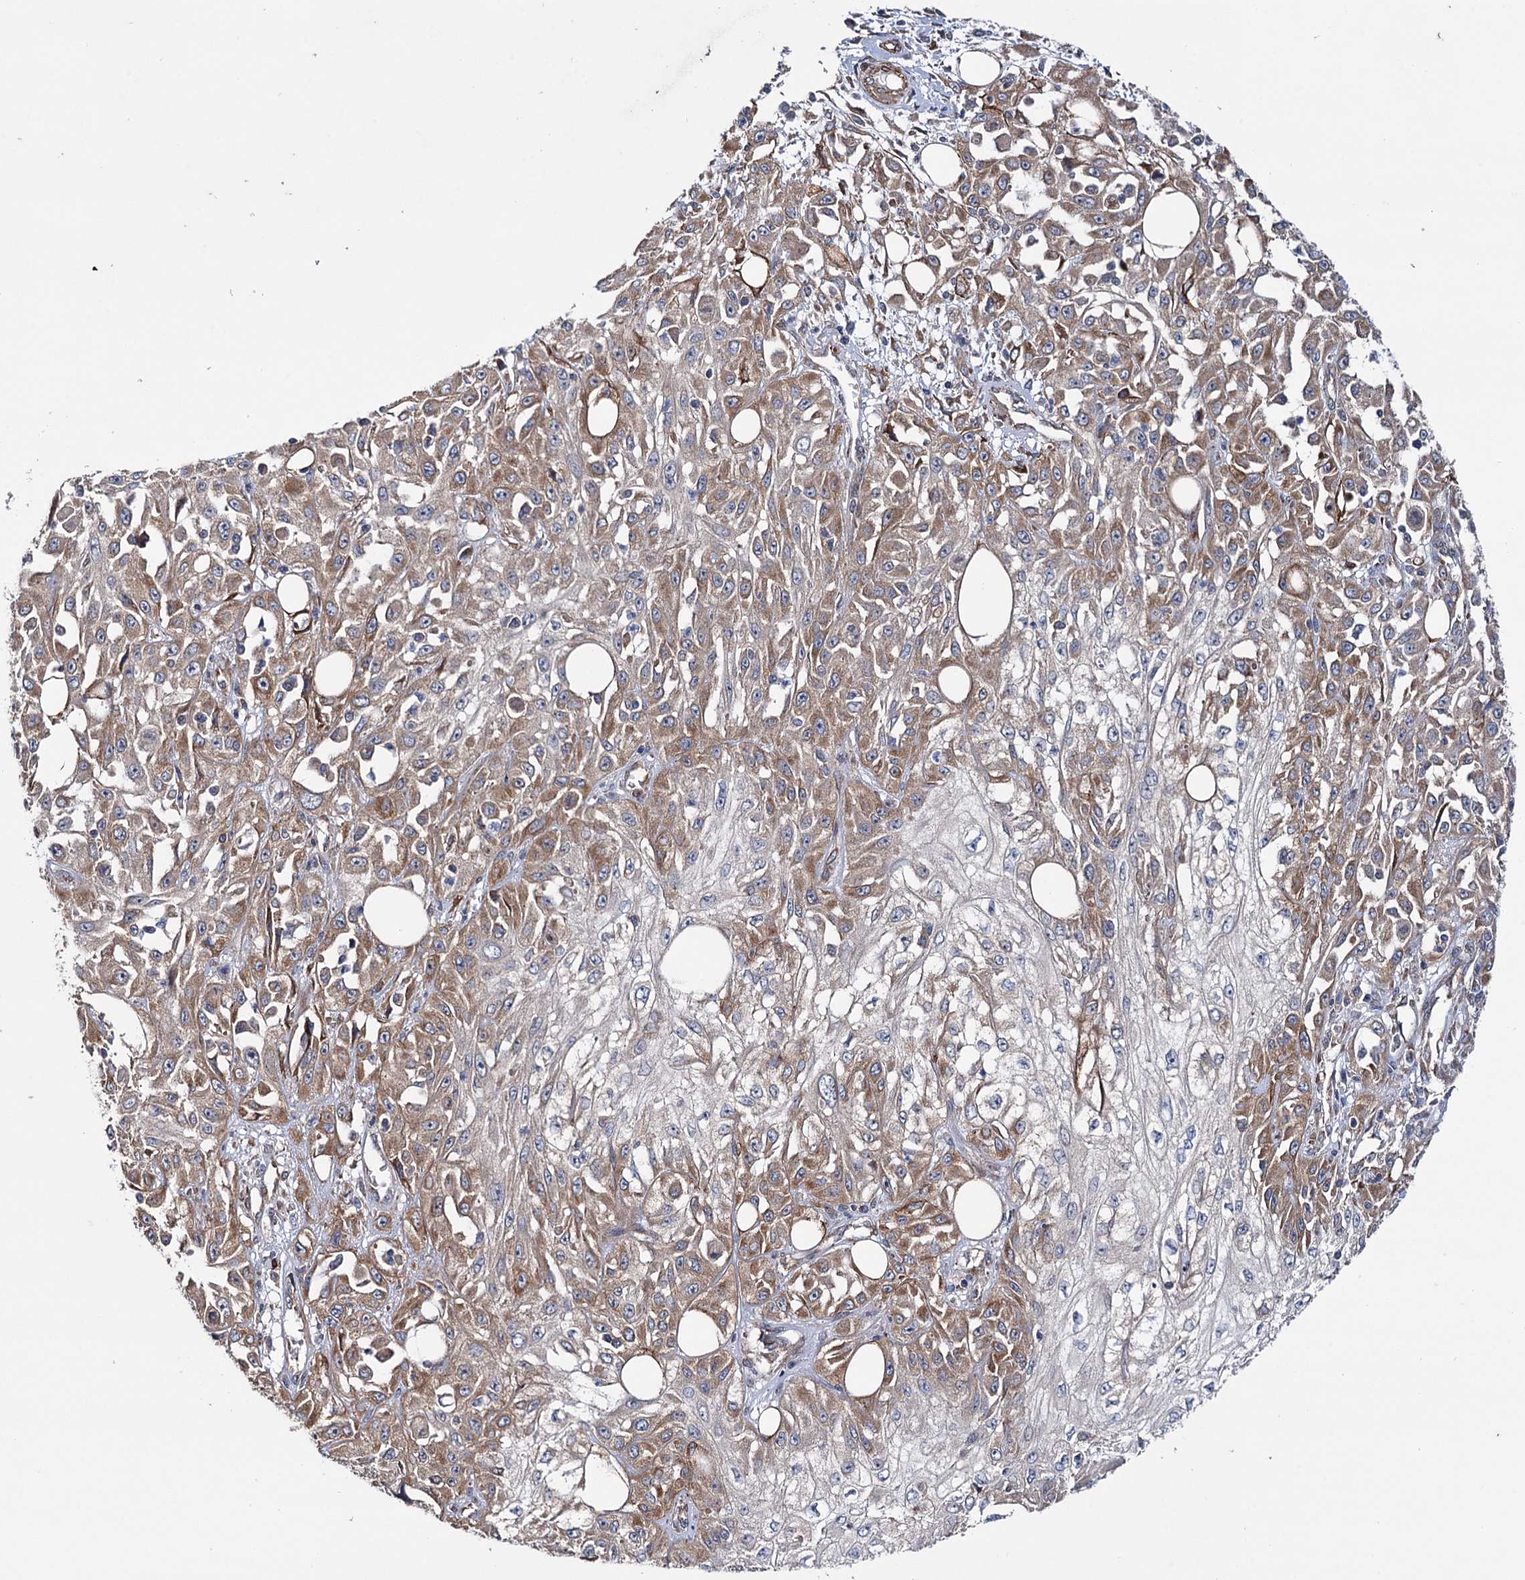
{"staining": {"intensity": "moderate", "quantity": ">75%", "location": "cytoplasmic/membranous"}, "tissue": "skin cancer", "cell_type": "Tumor cells", "image_type": "cancer", "snomed": [{"axis": "morphology", "description": "Squamous cell carcinoma, NOS"}, {"axis": "morphology", "description": "Squamous cell carcinoma, metastatic, NOS"}, {"axis": "topography", "description": "Skin"}, {"axis": "topography", "description": "Lymph node"}], "caption": "Protein staining displays moderate cytoplasmic/membranous staining in about >75% of tumor cells in skin cancer. (DAB (3,3'-diaminobenzidine) = brown stain, brightfield microscopy at high magnification).", "gene": "SPATS2", "patient": {"sex": "male", "age": 75}}